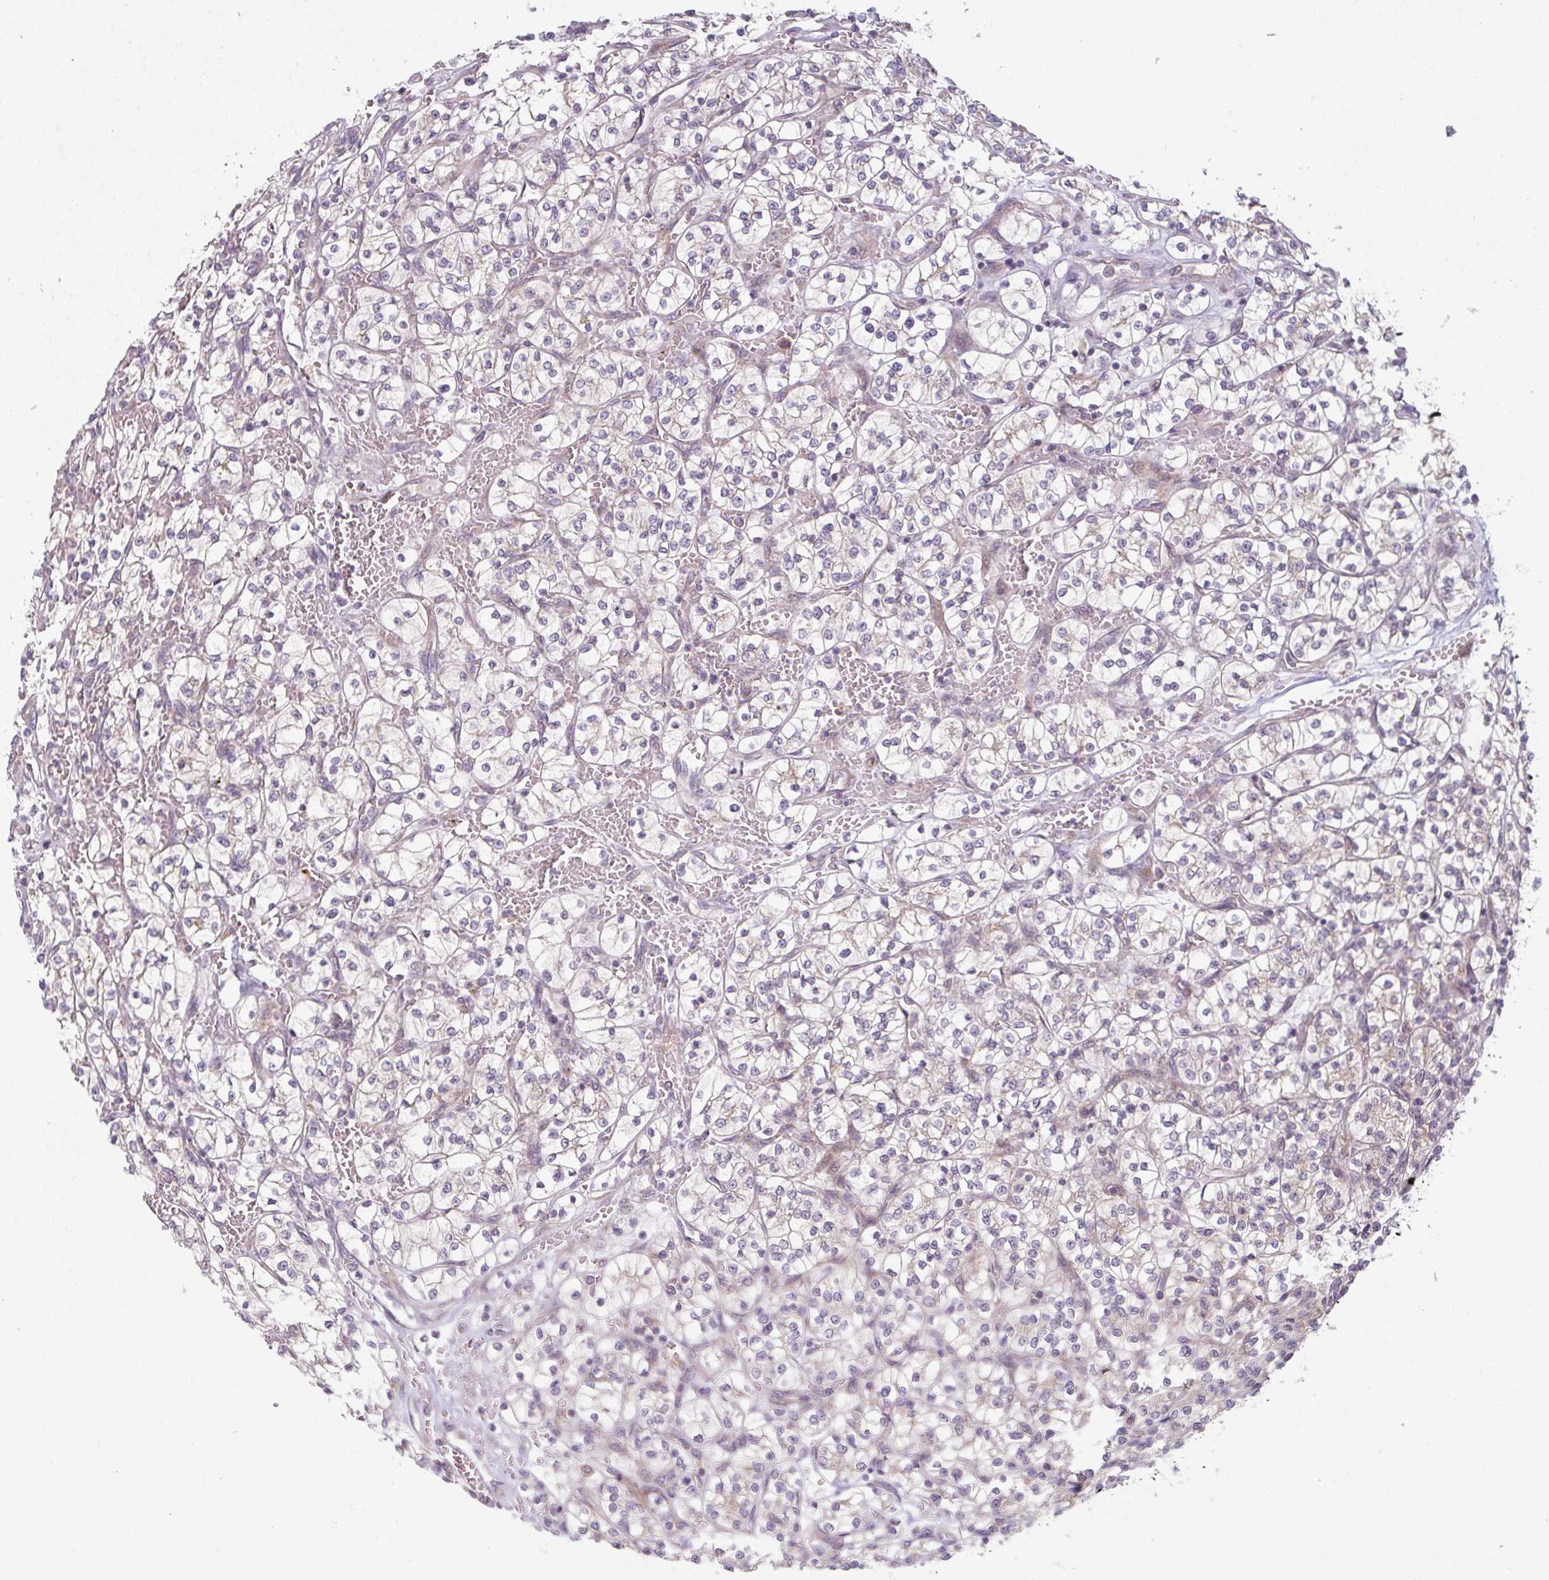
{"staining": {"intensity": "negative", "quantity": "none", "location": "none"}, "tissue": "renal cancer", "cell_type": "Tumor cells", "image_type": "cancer", "snomed": [{"axis": "morphology", "description": "Adenocarcinoma, NOS"}, {"axis": "topography", "description": "Kidney"}], "caption": "This is a photomicrograph of immunohistochemistry staining of renal cancer, which shows no positivity in tumor cells.", "gene": "GVQW3", "patient": {"sex": "female", "age": 64}}